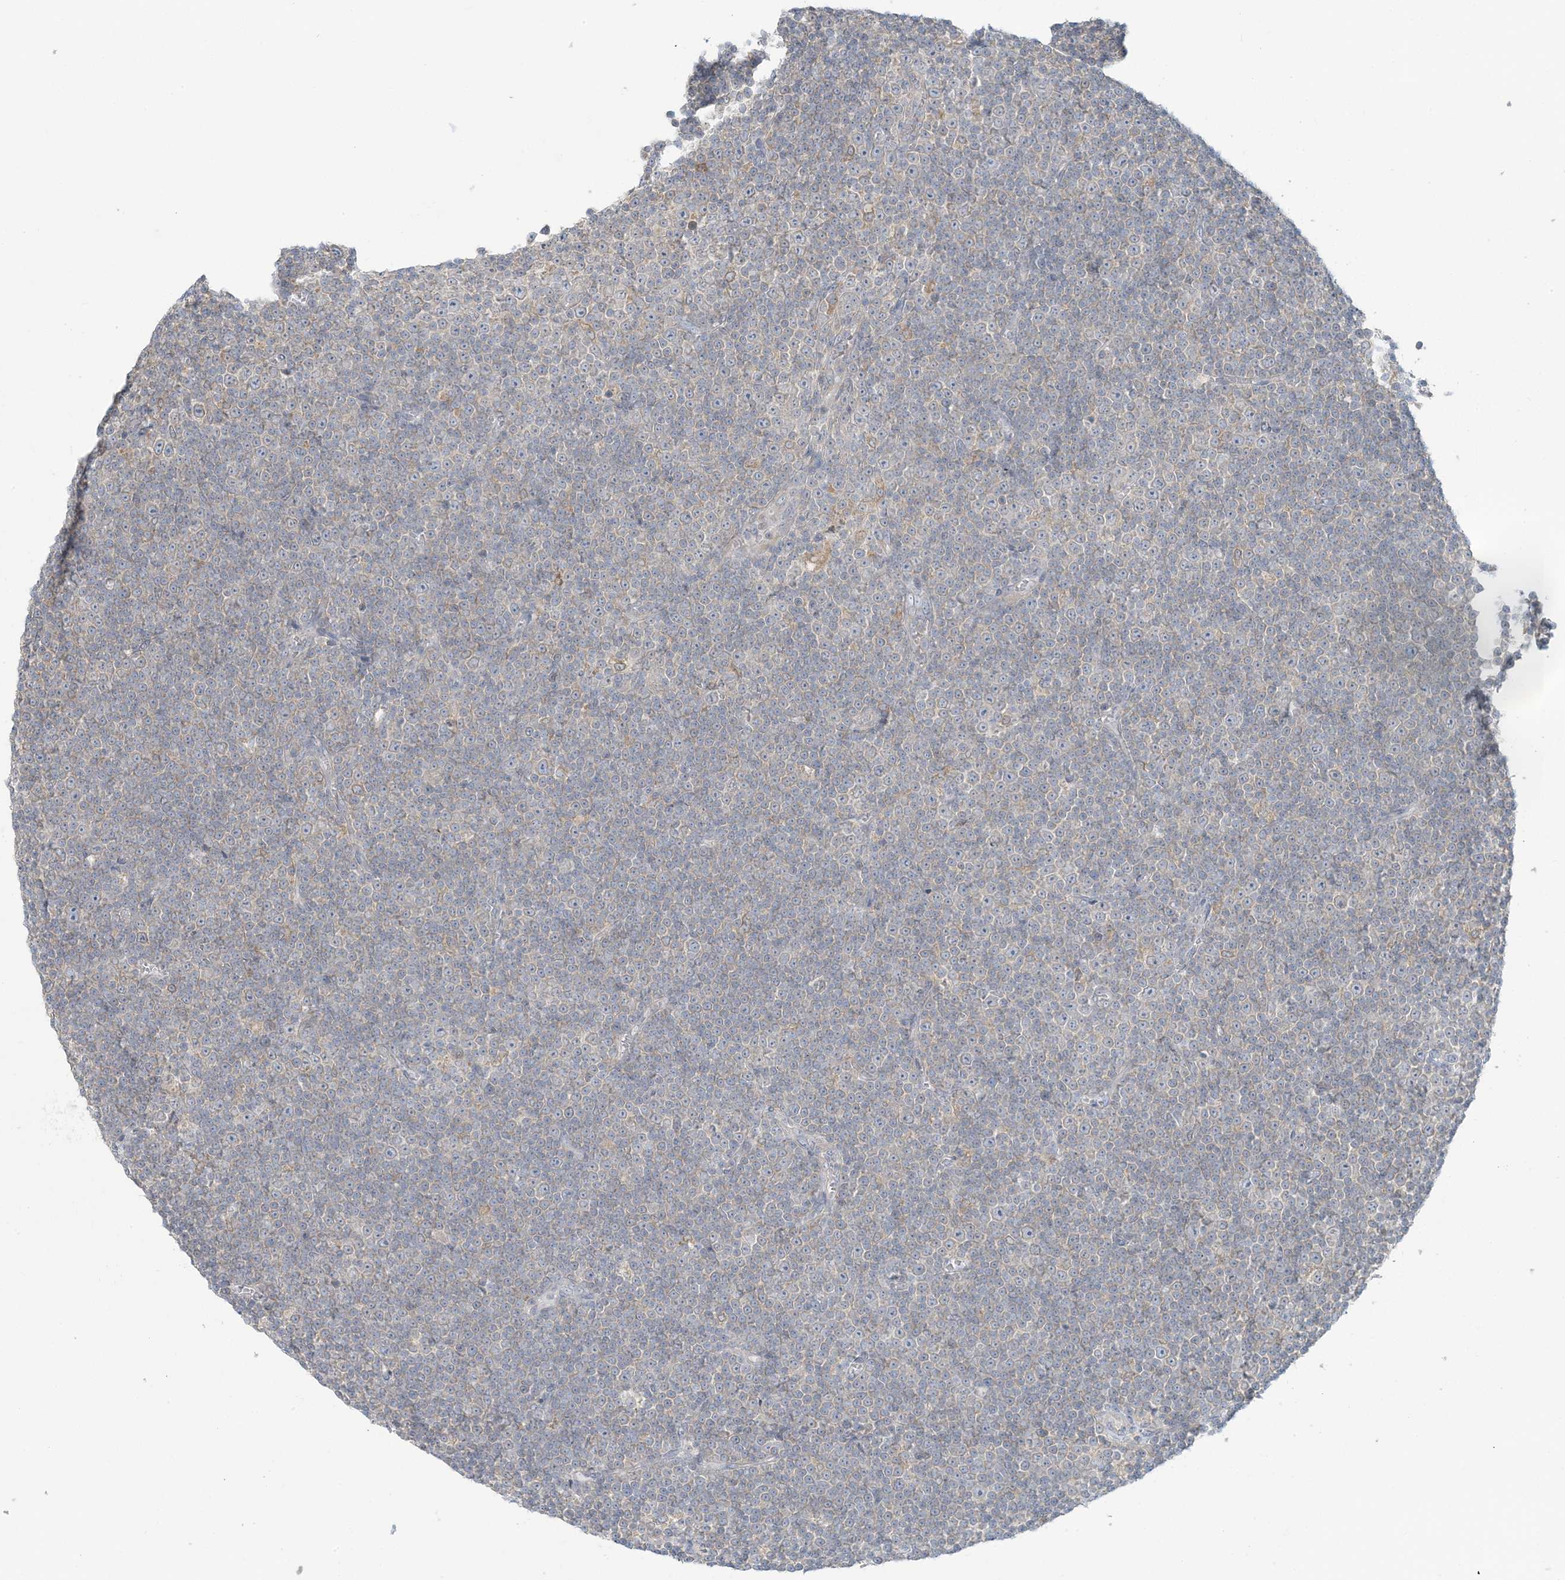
{"staining": {"intensity": "weak", "quantity": "<25%", "location": "cytoplasmic/membranous"}, "tissue": "lymphoma", "cell_type": "Tumor cells", "image_type": "cancer", "snomed": [{"axis": "morphology", "description": "Malignant lymphoma, non-Hodgkin's type, Low grade"}, {"axis": "topography", "description": "Lymph node"}], "caption": "Malignant lymphoma, non-Hodgkin's type (low-grade) was stained to show a protein in brown. There is no significant staining in tumor cells. Brightfield microscopy of immunohistochemistry stained with DAB (brown) and hematoxylin (blue), captured at high magnification.", "gene": "EEFSEC", "patient": {"sex": "female", "age": 67}}